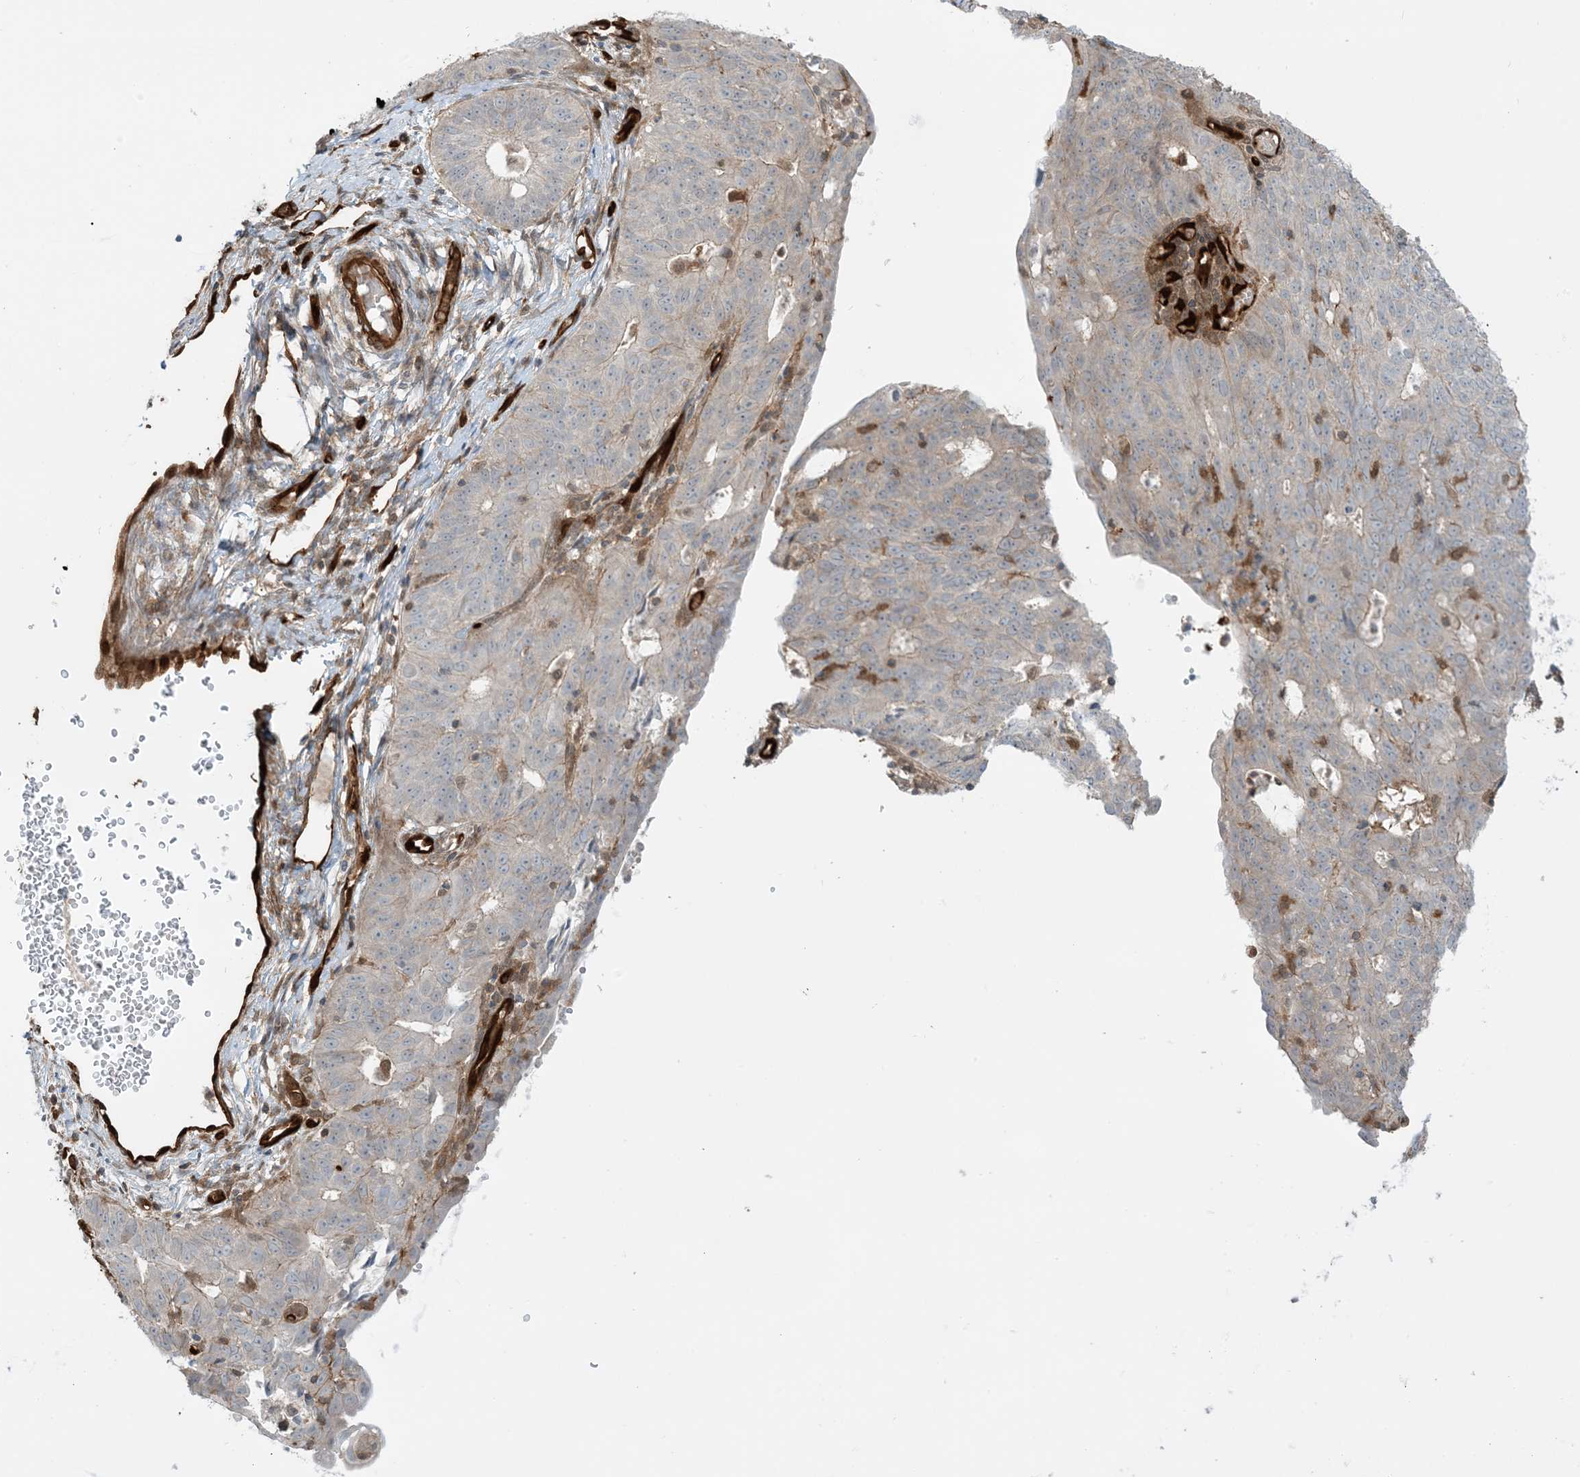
{"staining": {"intensity": "moderate", "quantity": "<25%", "location": "cytoplasmic/membranous"}, "tissue": "endometrial cancer", "cell_type": "Tumor cells", "image_type": "cancer", "snomed": [{"axis": "morphology", "description": "Adenocarcinoma, NOS"}, {"axis": "topography", "description": "Endometrium"}], "caption": "Adenocarcinoma (endometrial) stained with a brown dye exhibits moderate cytoplasmic/membranous positive positivity in approximately <25% of tumor cells.", "gene": "PPM1F", "patient": {"sex": "female", "age": 32}}